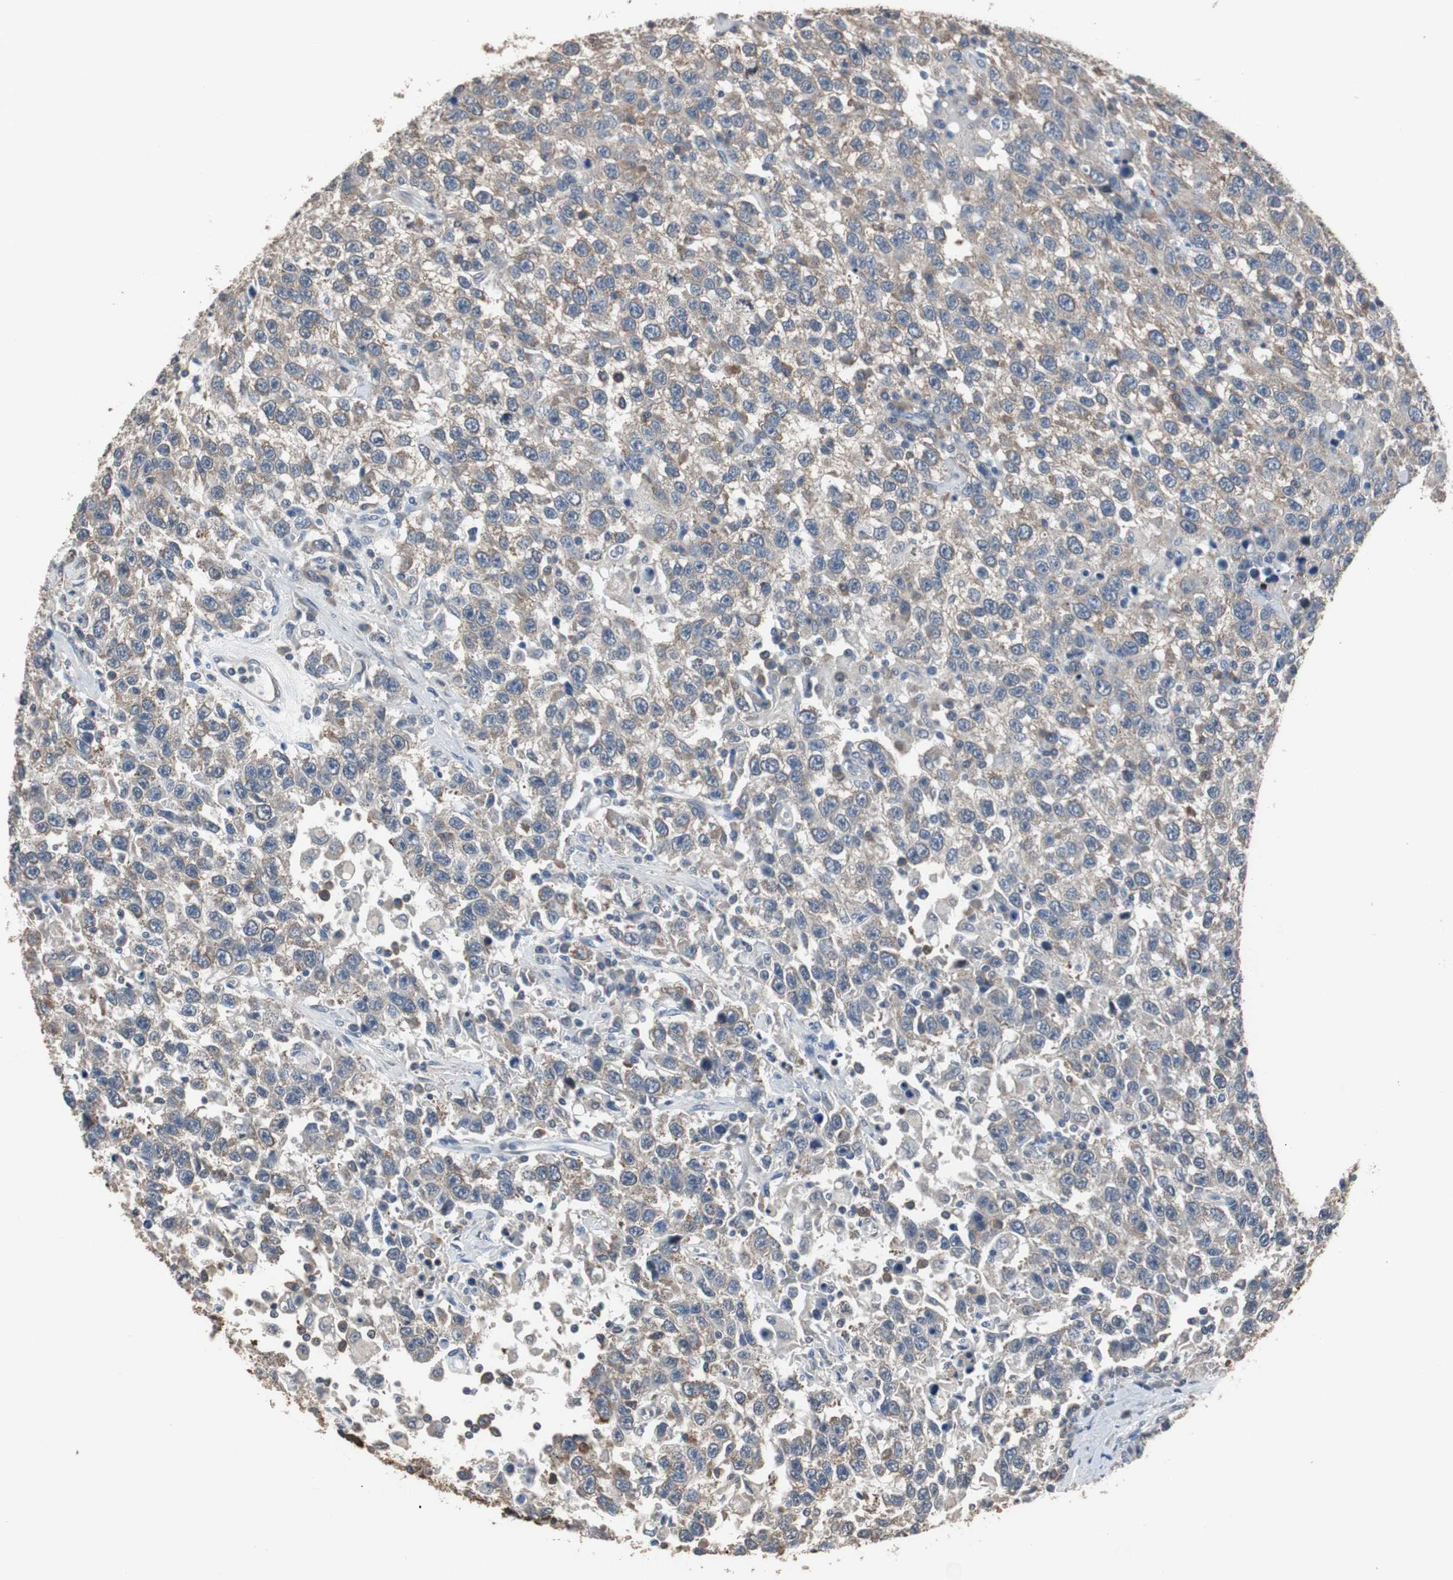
{"staining": {"intensity": "weak", "quantity": ">75%", "location": "cytoplasmic/membranous"}, "tissue": "testis cancer", "cell_type": "Tumor cells", "image_type": "cancer", "snomed": [{"axis": "morphology", "description": "Seminoma, NOS"}, {"axis": "topography", "description": "Testis"}], "caption": "There is low levels of weak cytoplasmic/membranous positivity in tumor cells of seminoma (testis), as demonstrated by immunohistochemical staining (brown color).", "gene": "USP10", "patient": {"sex": "male", "age": 41}}